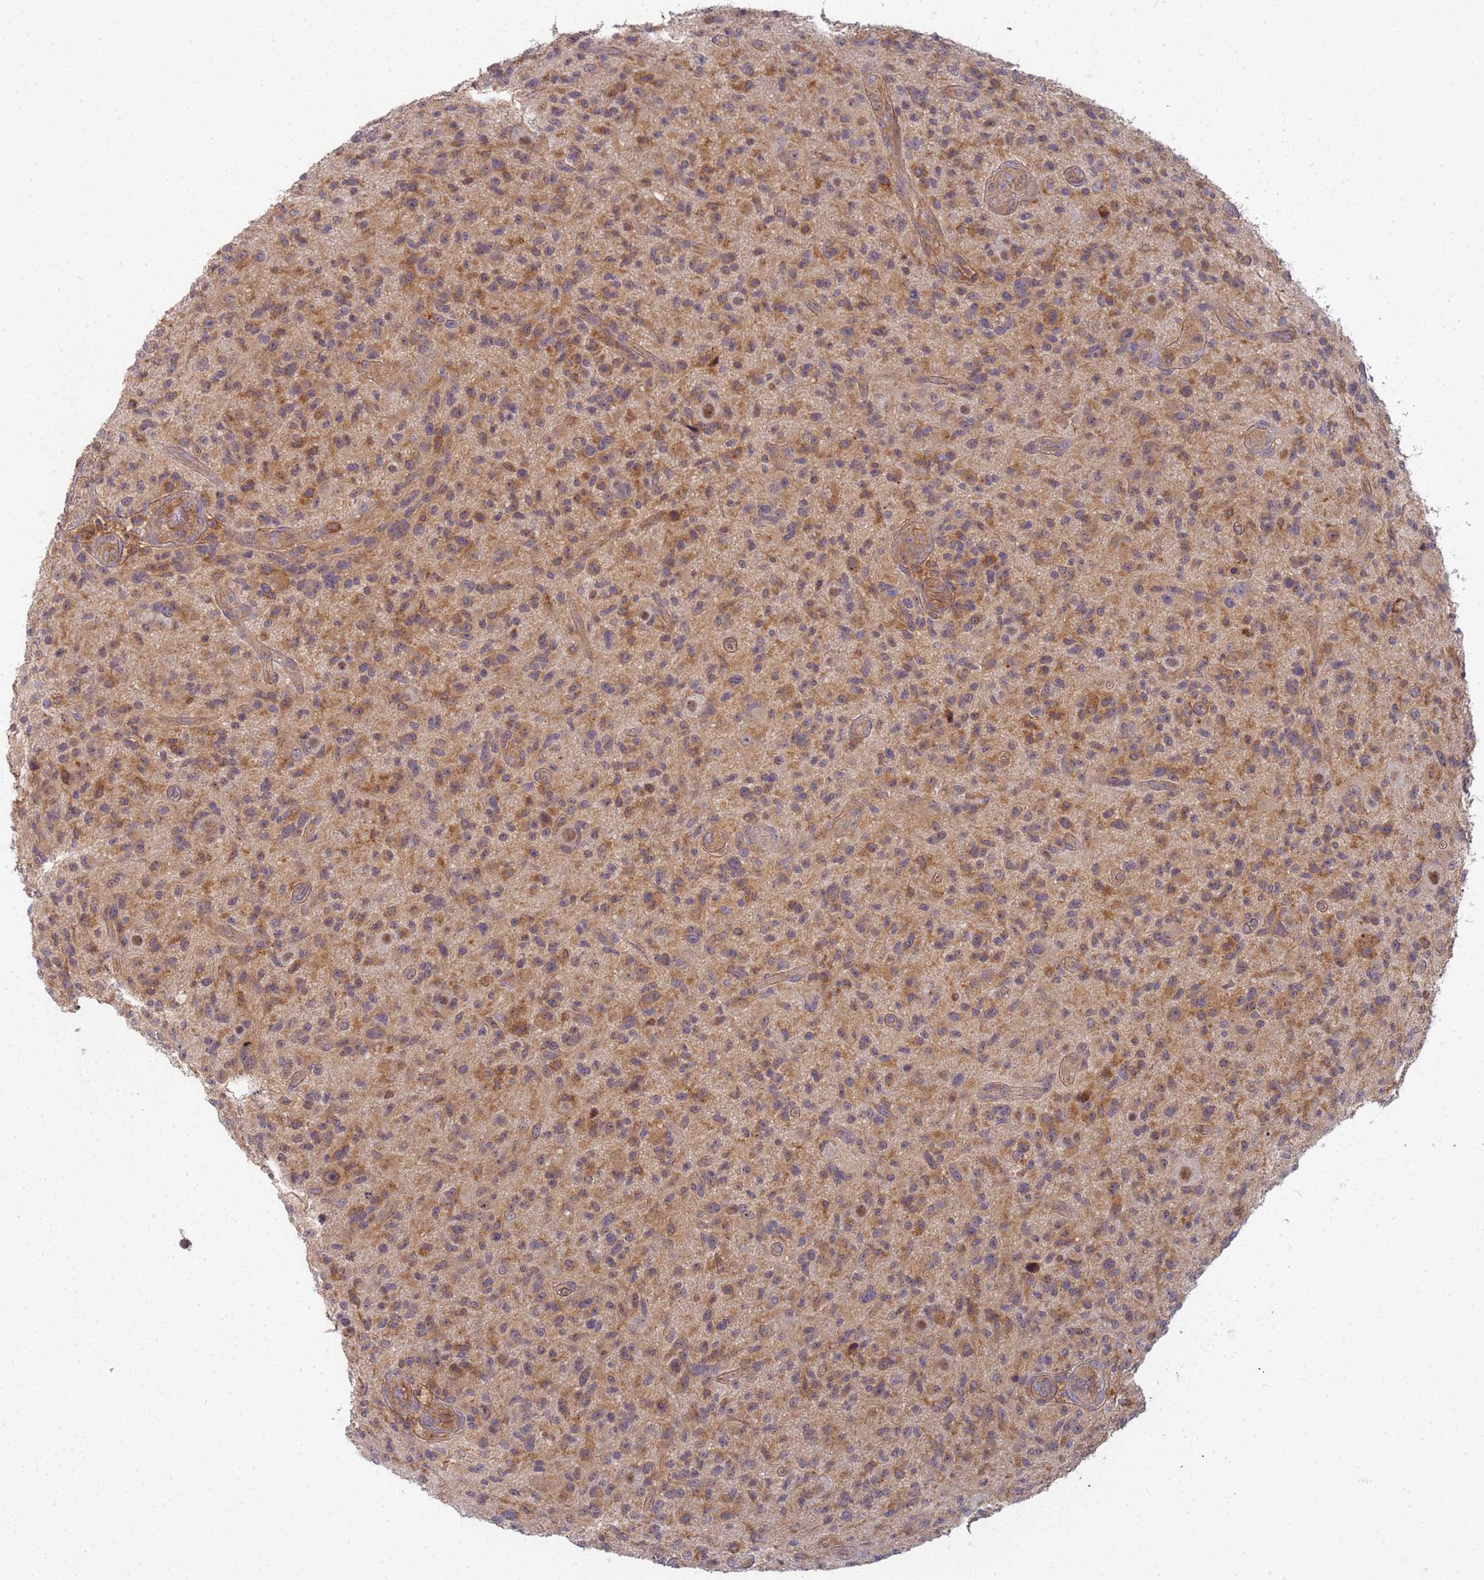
{"staining": {"intensity": "moderate", "quantity": ">75%", "location": "cytoplasmic/membranous"}, "tissue": "glioma", "cell_type": "Tumor cells", "image_type": "cancer", "snomed": [{"axis": "morphology", "description": "Glioma, malignant, High grade"}, {"axis": "topography", "description": "Brain"}], "caption": "About >75% of tumor cells in glioma display moderate cytoplasmic/membranous protein staining as visualized by brown immunohistochemical staining.", "gene": "SHARPIN", "patient": {"sex": "male", "age": 47}}